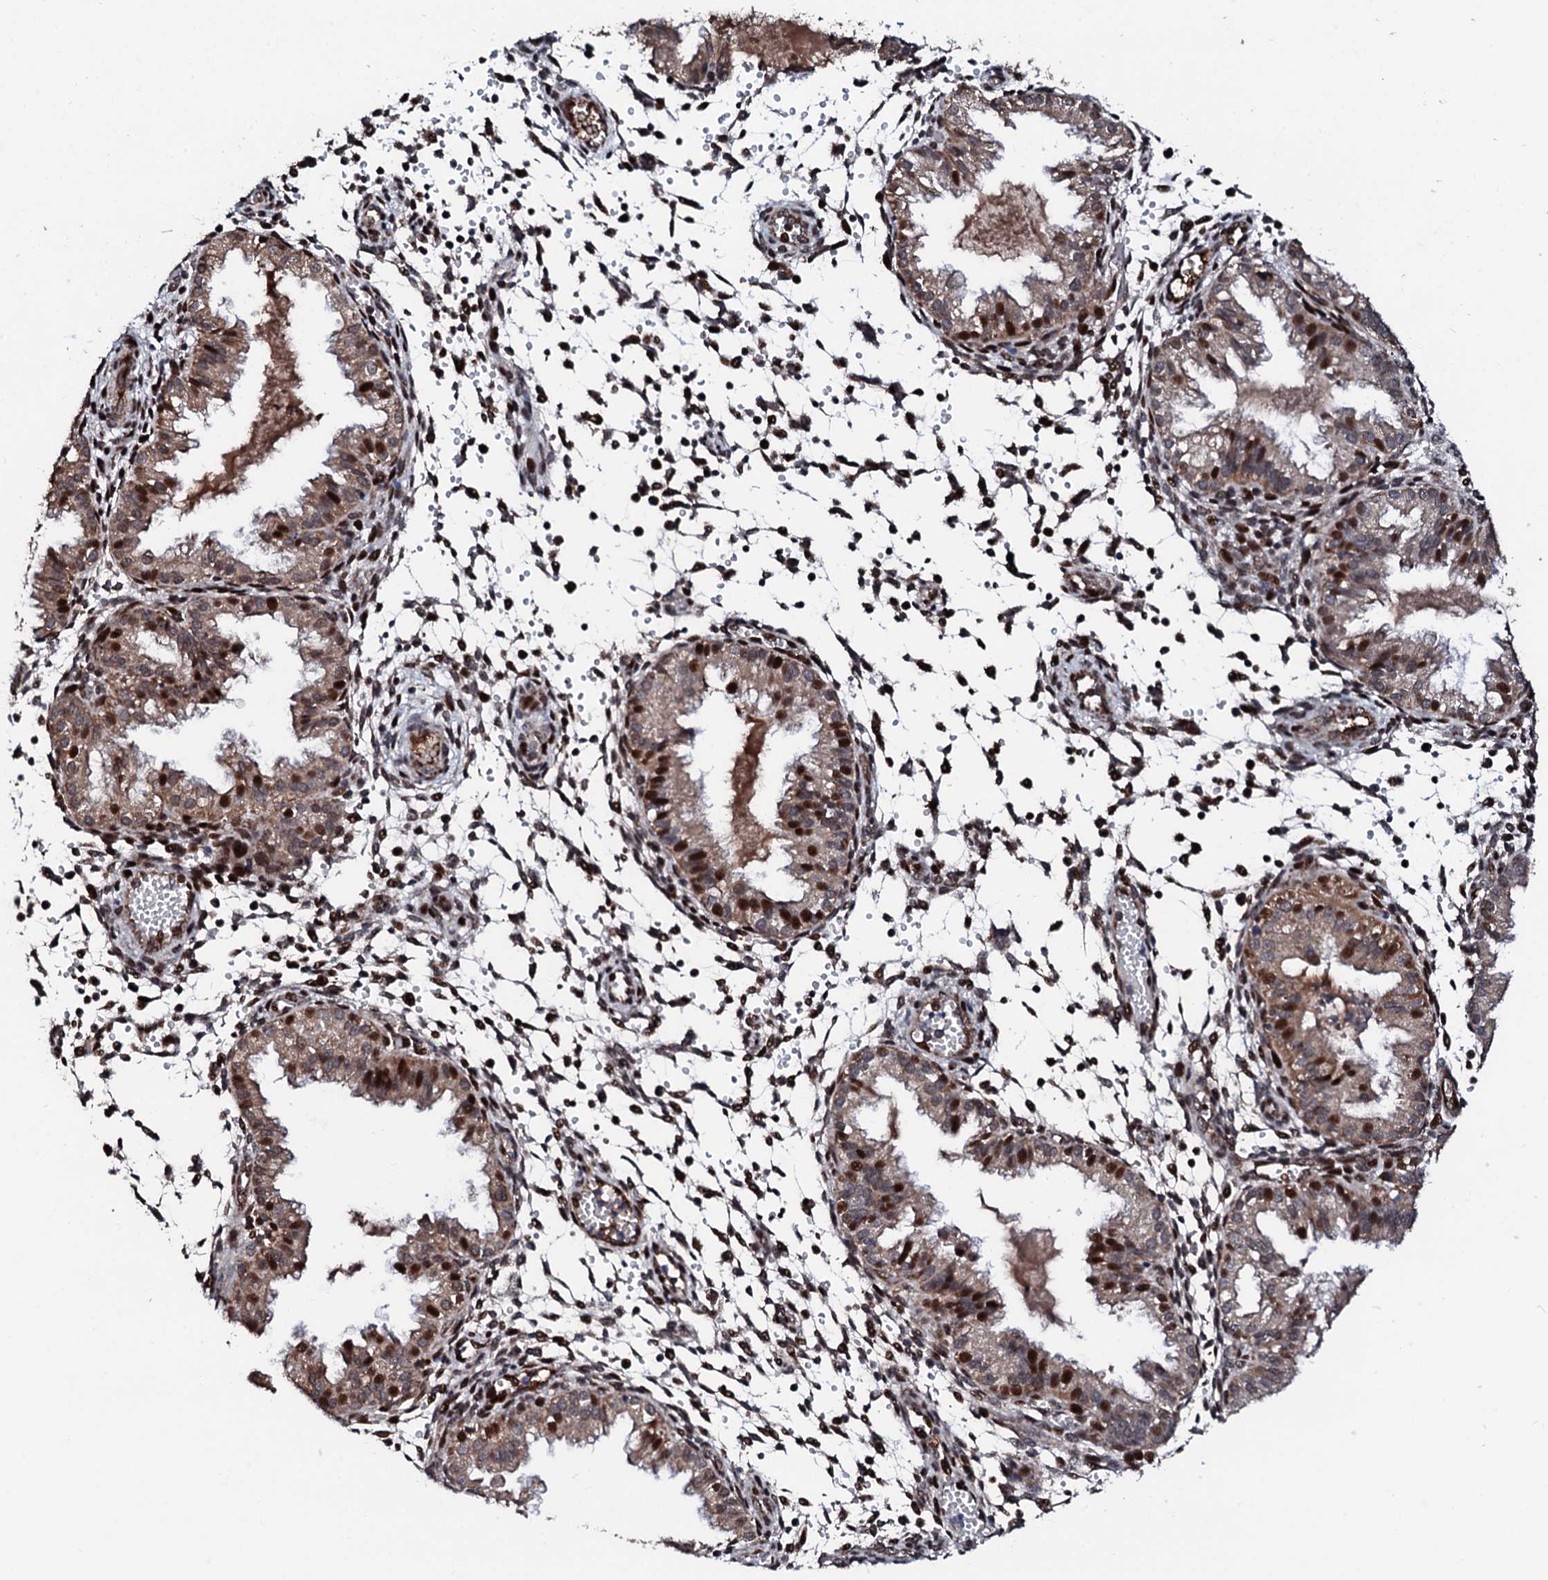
{"staining": {"intensity": "moderate", "quantity": "25%-75%", "location": "cytoplasmic/membranous,nuclear"}, "tissue": "endometrium", "cell_type": "Cells in endometrial stroma", "image_type": "normal", "snomed": [{"axis": "morphology", "description": "Normal tissue, NOS"}, {"axis": "topography", "description": "Endometrium"}], "caption": "IHC histopathology image of benign endometrium stained for a protein (brown), which shows medium levels of moderate cytoplasmic/membranous,nuclear expression in about 25%-75% of cells in endometrial stroma.", "gene": "KIF18A", "patient": {"sex": "female", "age": 33}}